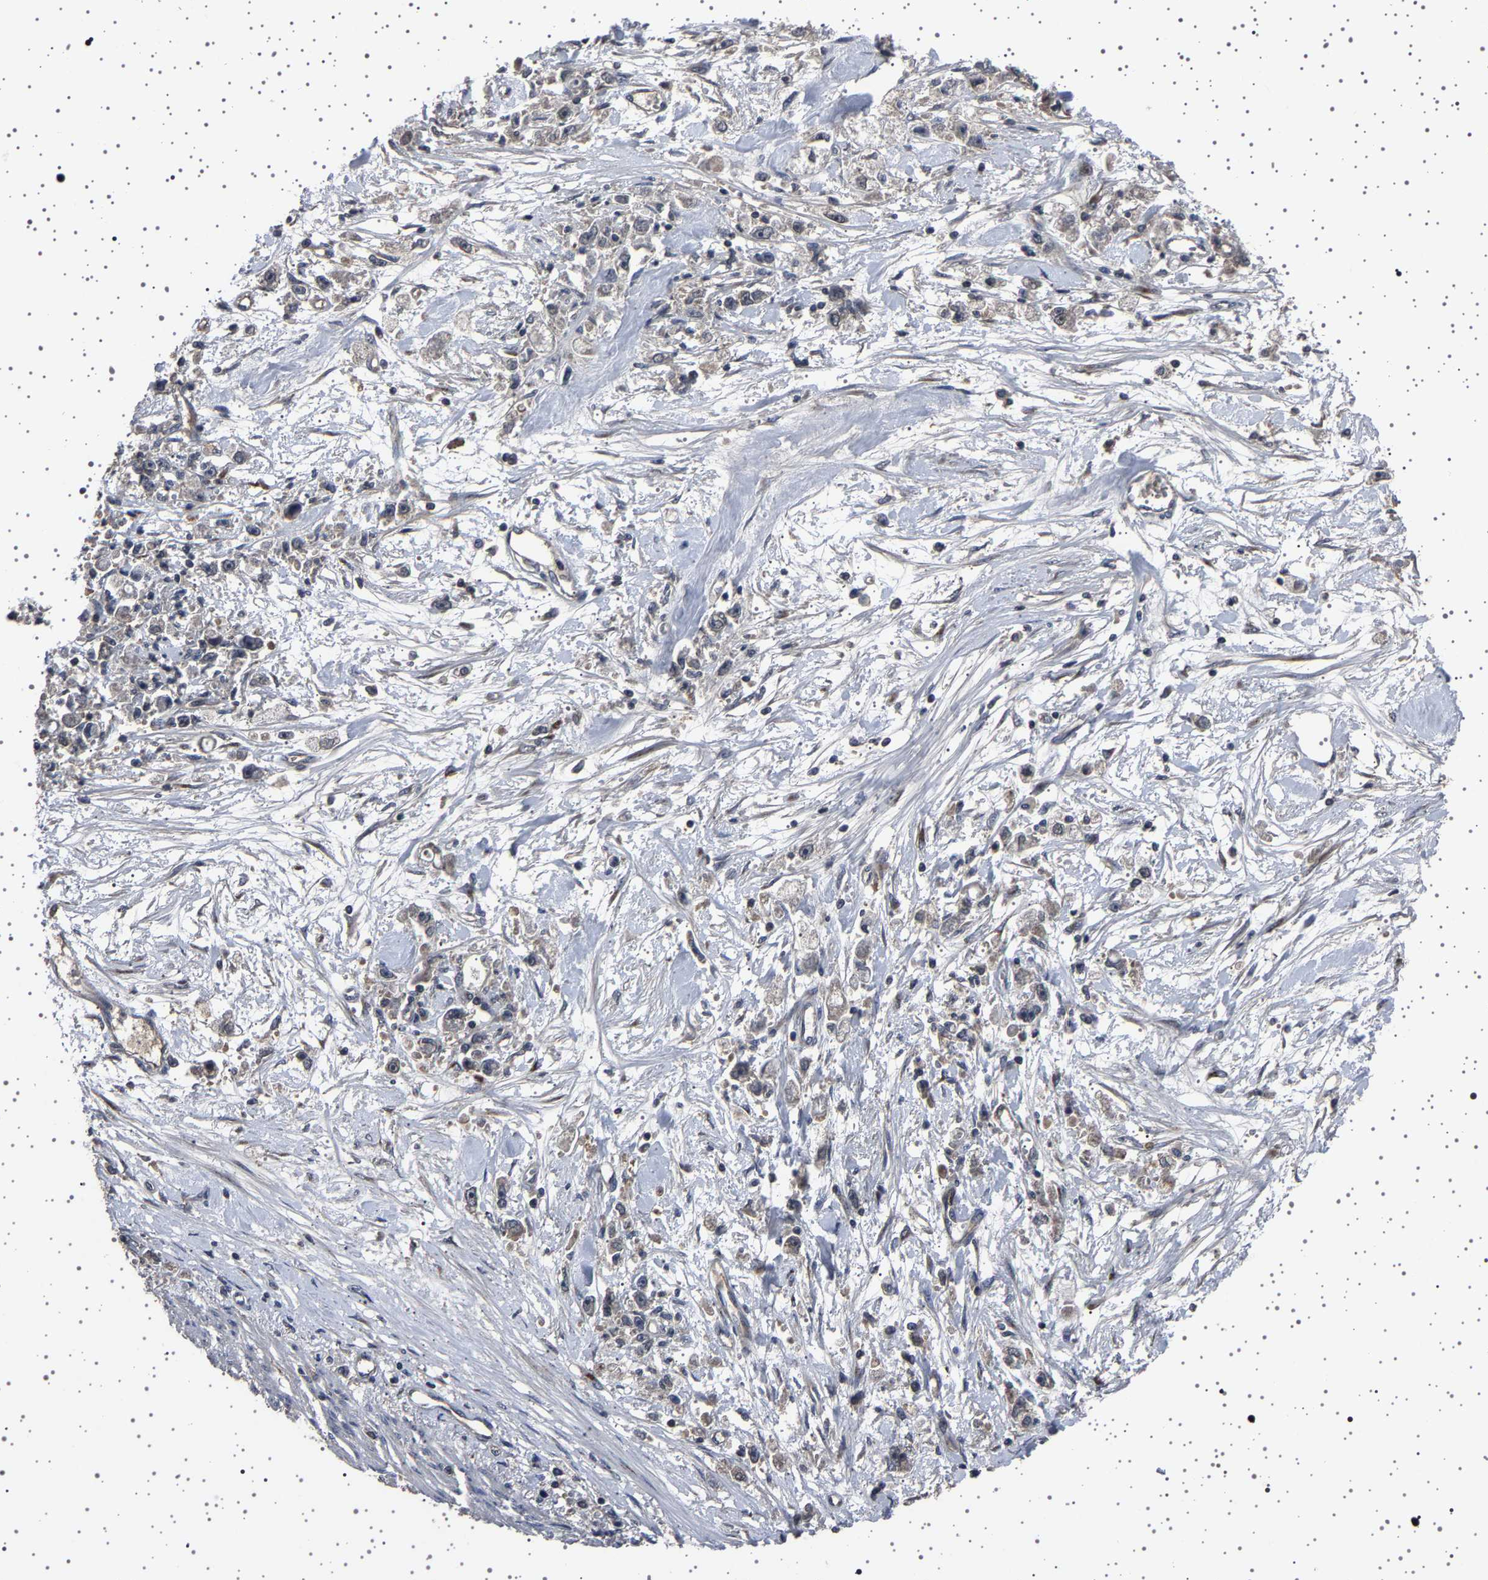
{"staining": {"intensity": "weak", "quantity": "<25%", "location": "cytoplasmic/membranous"}, "tissue": "stomach cancer", "cell_type": "Tumor cells", "image_type": "cancer", "snomed": [{"axis": "morphology", "description": "Adenocarcinoma, NOS"}, {"axis": "topography", "description": "Stomach"}], "caption": "Stomach cancer was stained to show a protein in brown. There is no significant staining in tumor cells. The staining is performed using DAB brown chromogen with nuclei counter-stained in using hematoxylin.", "gene": "NCKAP1", "patient": {"sex": "female", "age": 59}}